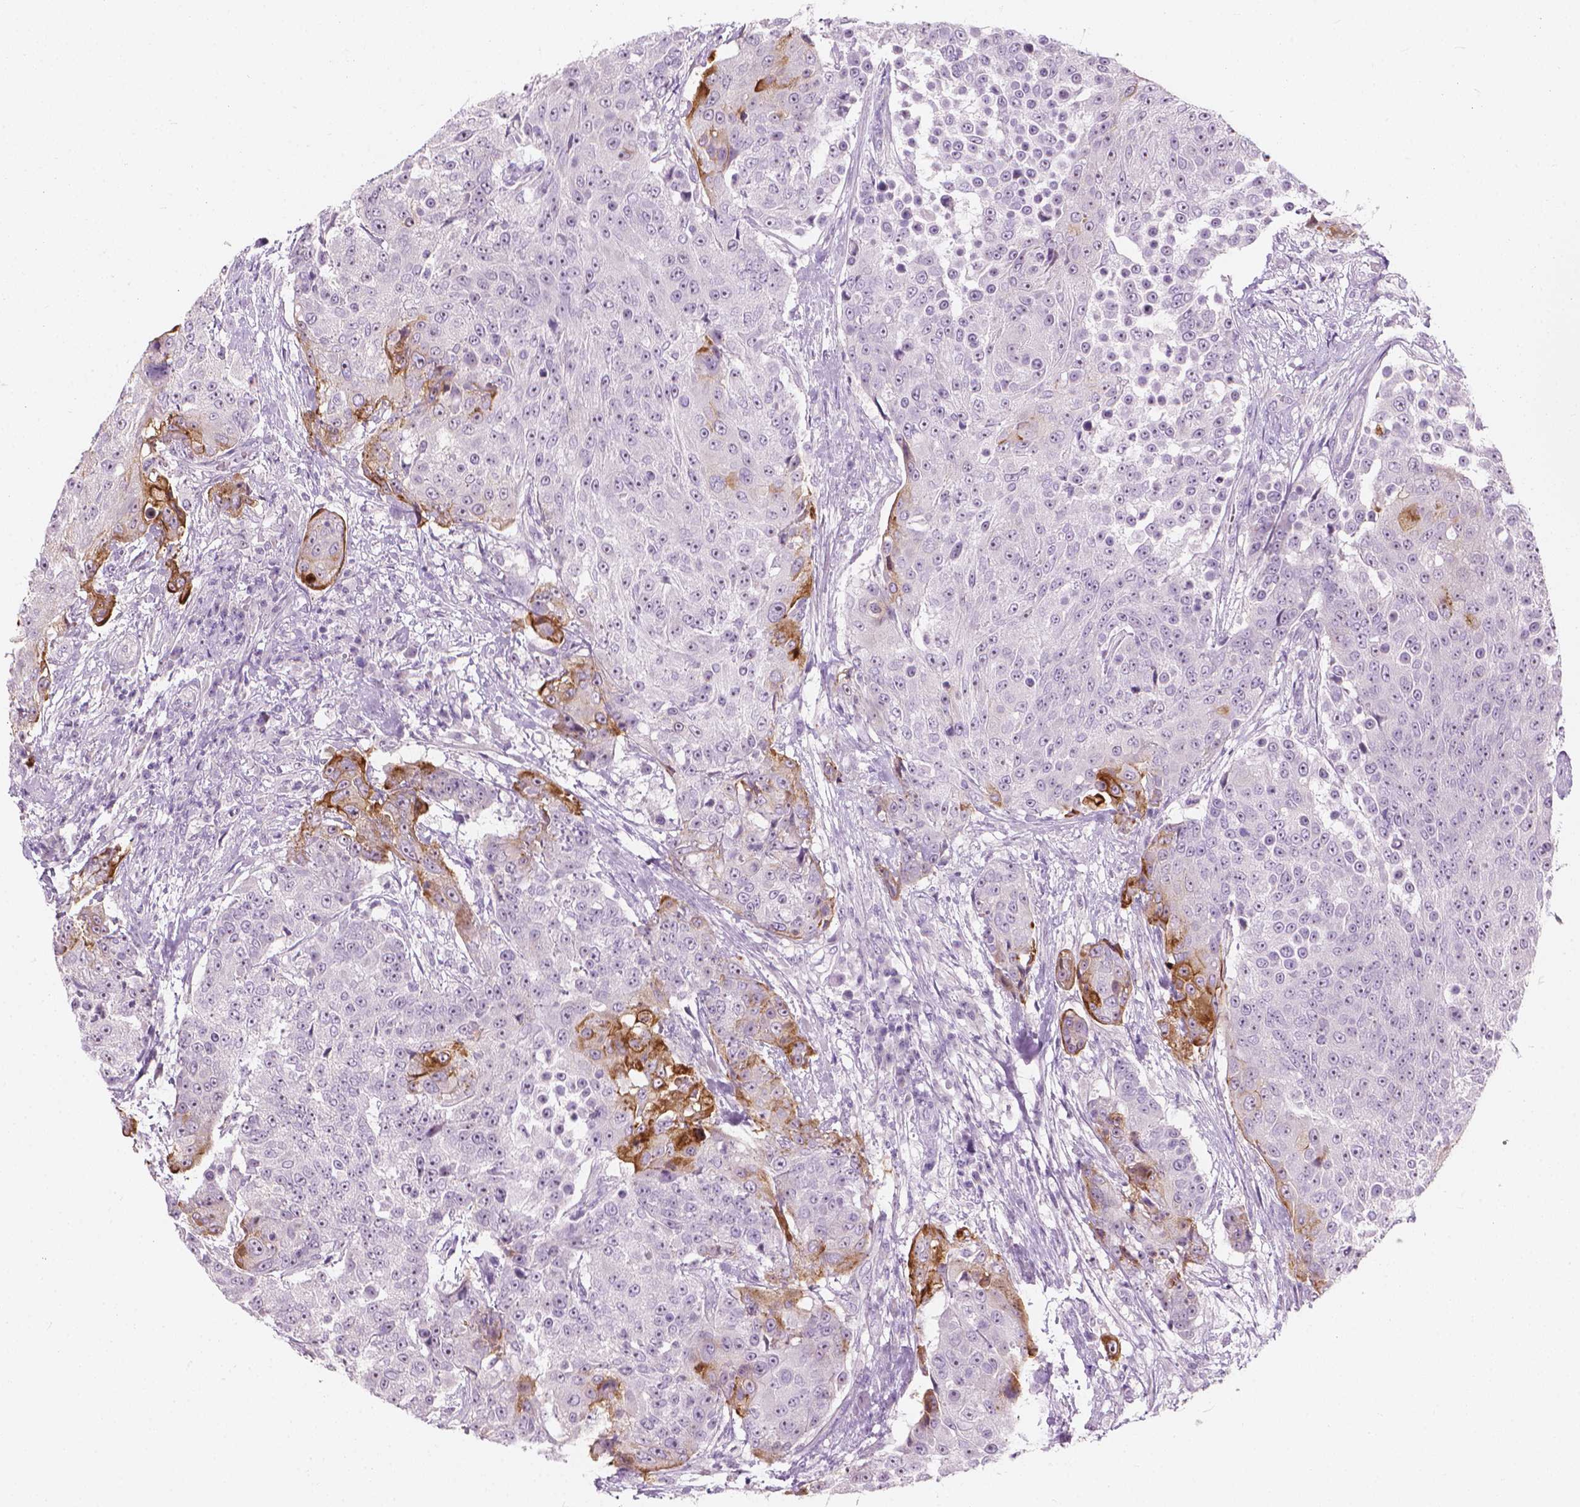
{"staining": {"intensity": "moderate", "quantity": "<25%", "location": "cytoplasmic/membranous"}, "tissue": "urothelial cancer", "cell_type": "Tumor cells", "image_type": "cancer", "snomed": [{"axis": "morphology", "description": "Urothelial carcinoma, High grade"}, {"axis": "topography", "description": "Urinary bladder"}], "caption": "An image of human urothelial cancer stained for a protein displays moderate cytoplasmic/membranous brown staining in tumor cells. (DAB = brown stain, brightfield microscopy at high magnification).", "gene": "GPRC5A", "patient": {"sex": "female", "age": 63}}